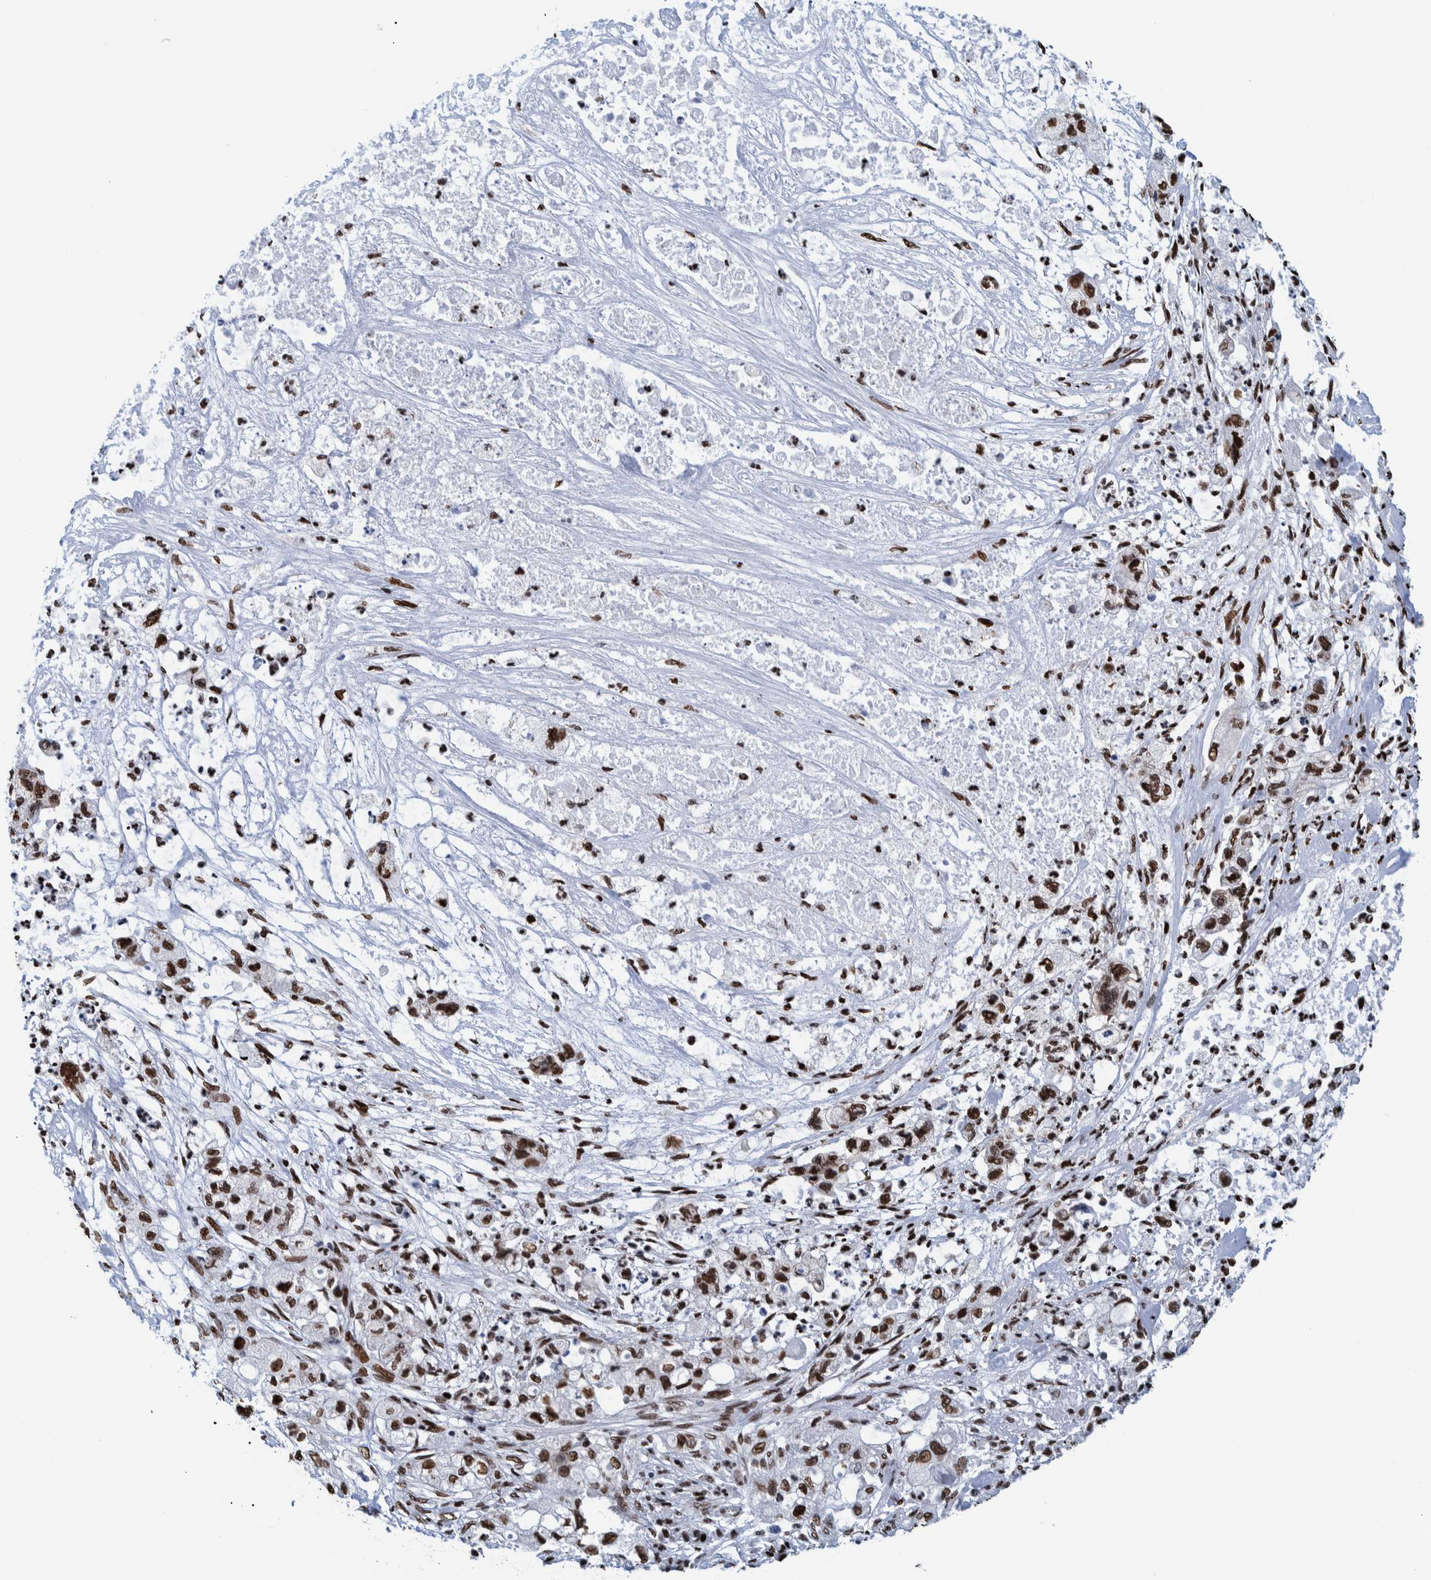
{"staining": {"intensity": "strong", "quantity": ">75%", "location": "nuclear"}, "tissue": "pancreatic cancer", "cell_type": "Tumor cells", "image_type": "cancer", "snomed": [{"axis": "morphology", "description": "Adenocarcinoma, NOS"}, {"axis": "topography", "description": "Pancreas"}], "caption": "Strong nuclear positivity for a protein is appreciated in about >75% of tumor cells of pancreatic cancer using immunohistochemistry.", "gene": "HEATR9", "patient": {"sex": "female", "age": 78}}